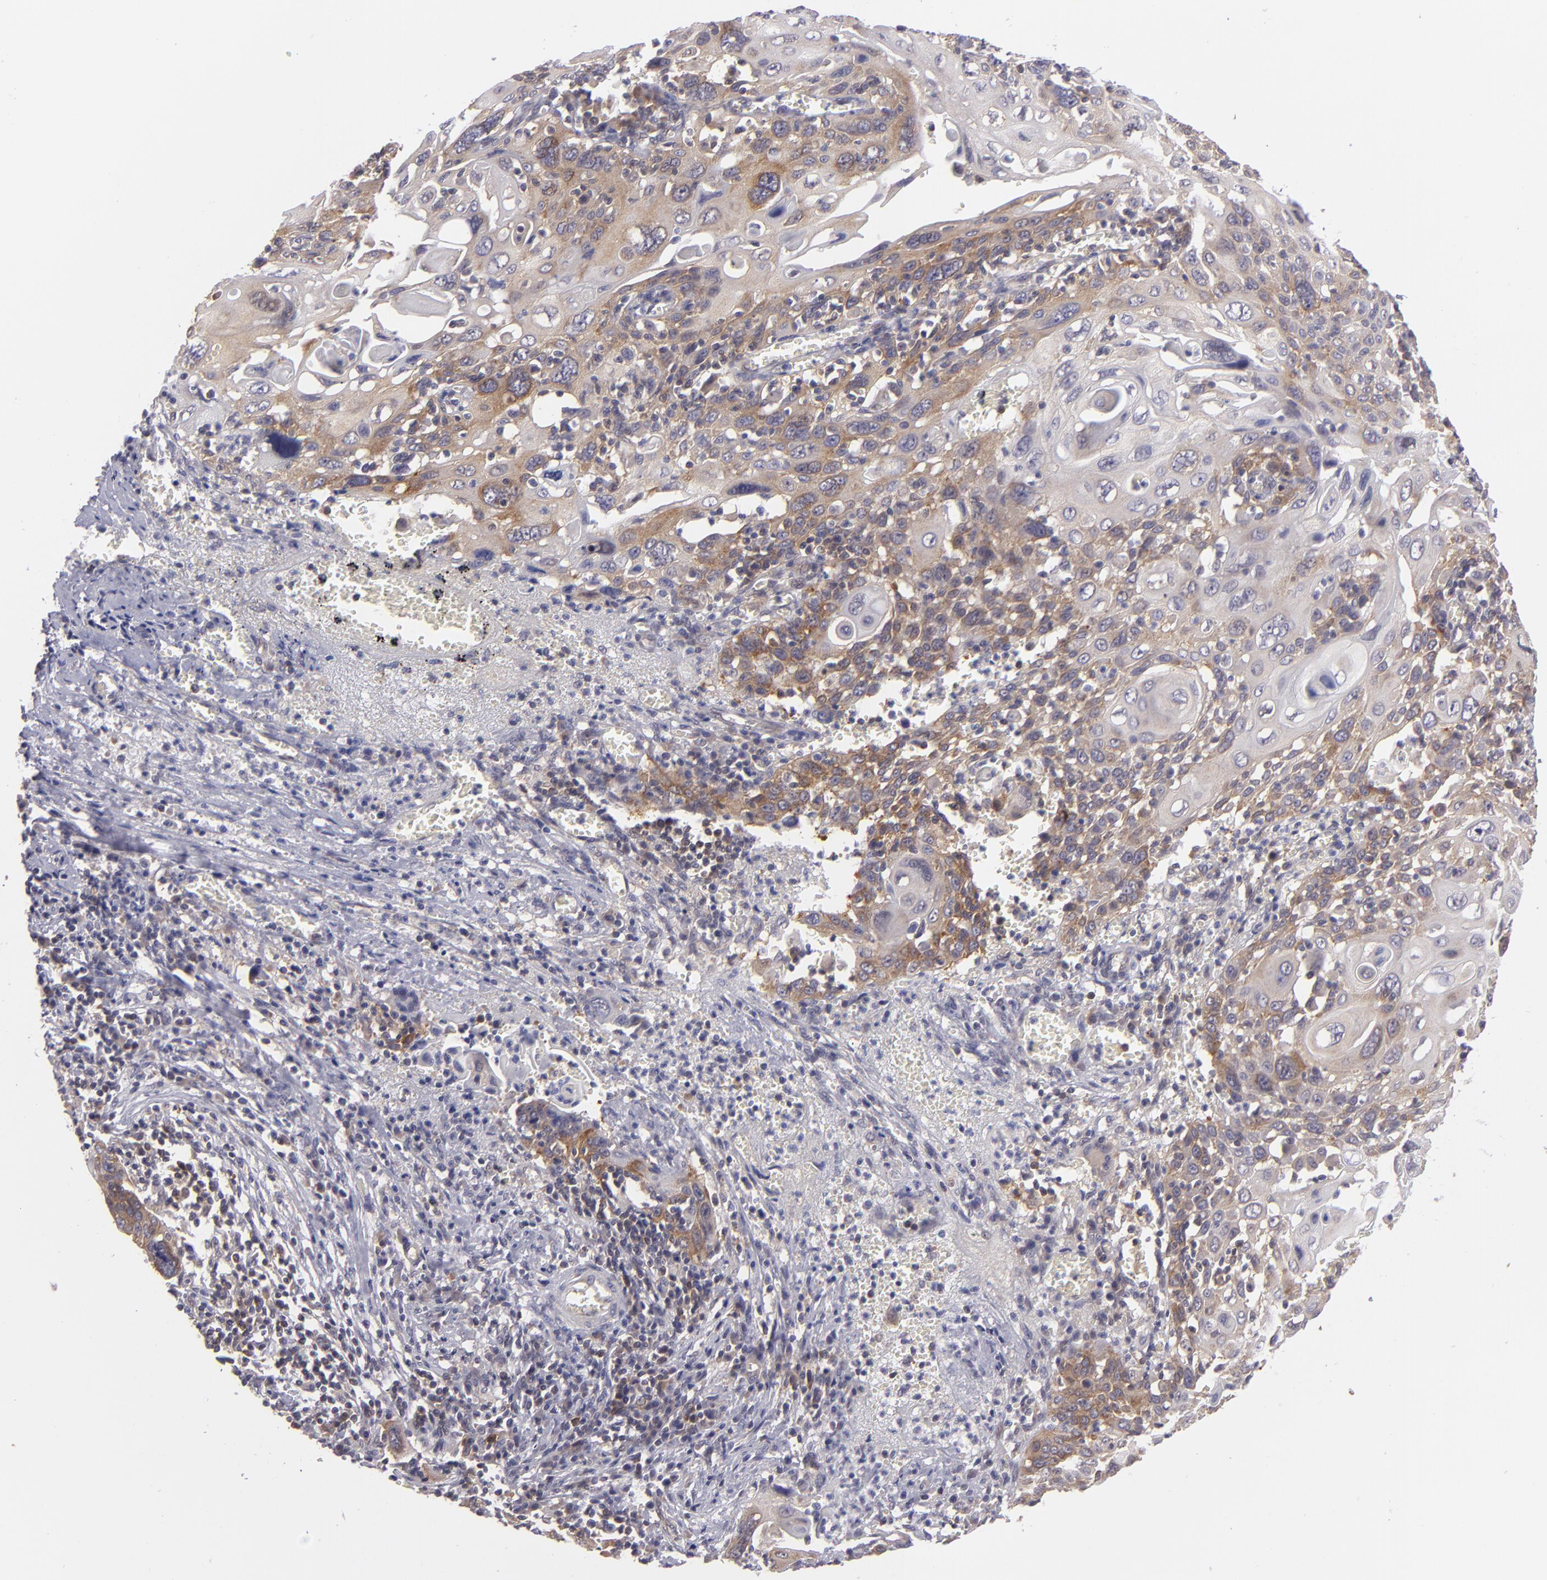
{"staining": {"intensity": "weak", "quantity": "25%-75%", "location": "cytoplasmic/membranous"}, "tissue": "cervical cancer", "cell_type": "Tumor cells", "image_type": "cancer", "snomed": [{"axis": "morphology", "description": "Squamous cell carcinoma, NOS"}, {"axis": "topography", "description": "Cervix"}], "caption": "The micrograph exhibits immunohistochemical staining of cervical cancer (squamous cell carcinoma). There is weak cytoplasmic/membranous positivity is seen in about 25%-75% of tumor cells. The protein is stained brown, and the nuclei are stained in blue (DAB (3,3'-diaminobenzidine) IHC with brightfield microscopy, high magnification).", "gene": "PTPN13", "patient": {"sex": "female", "age": 54}}